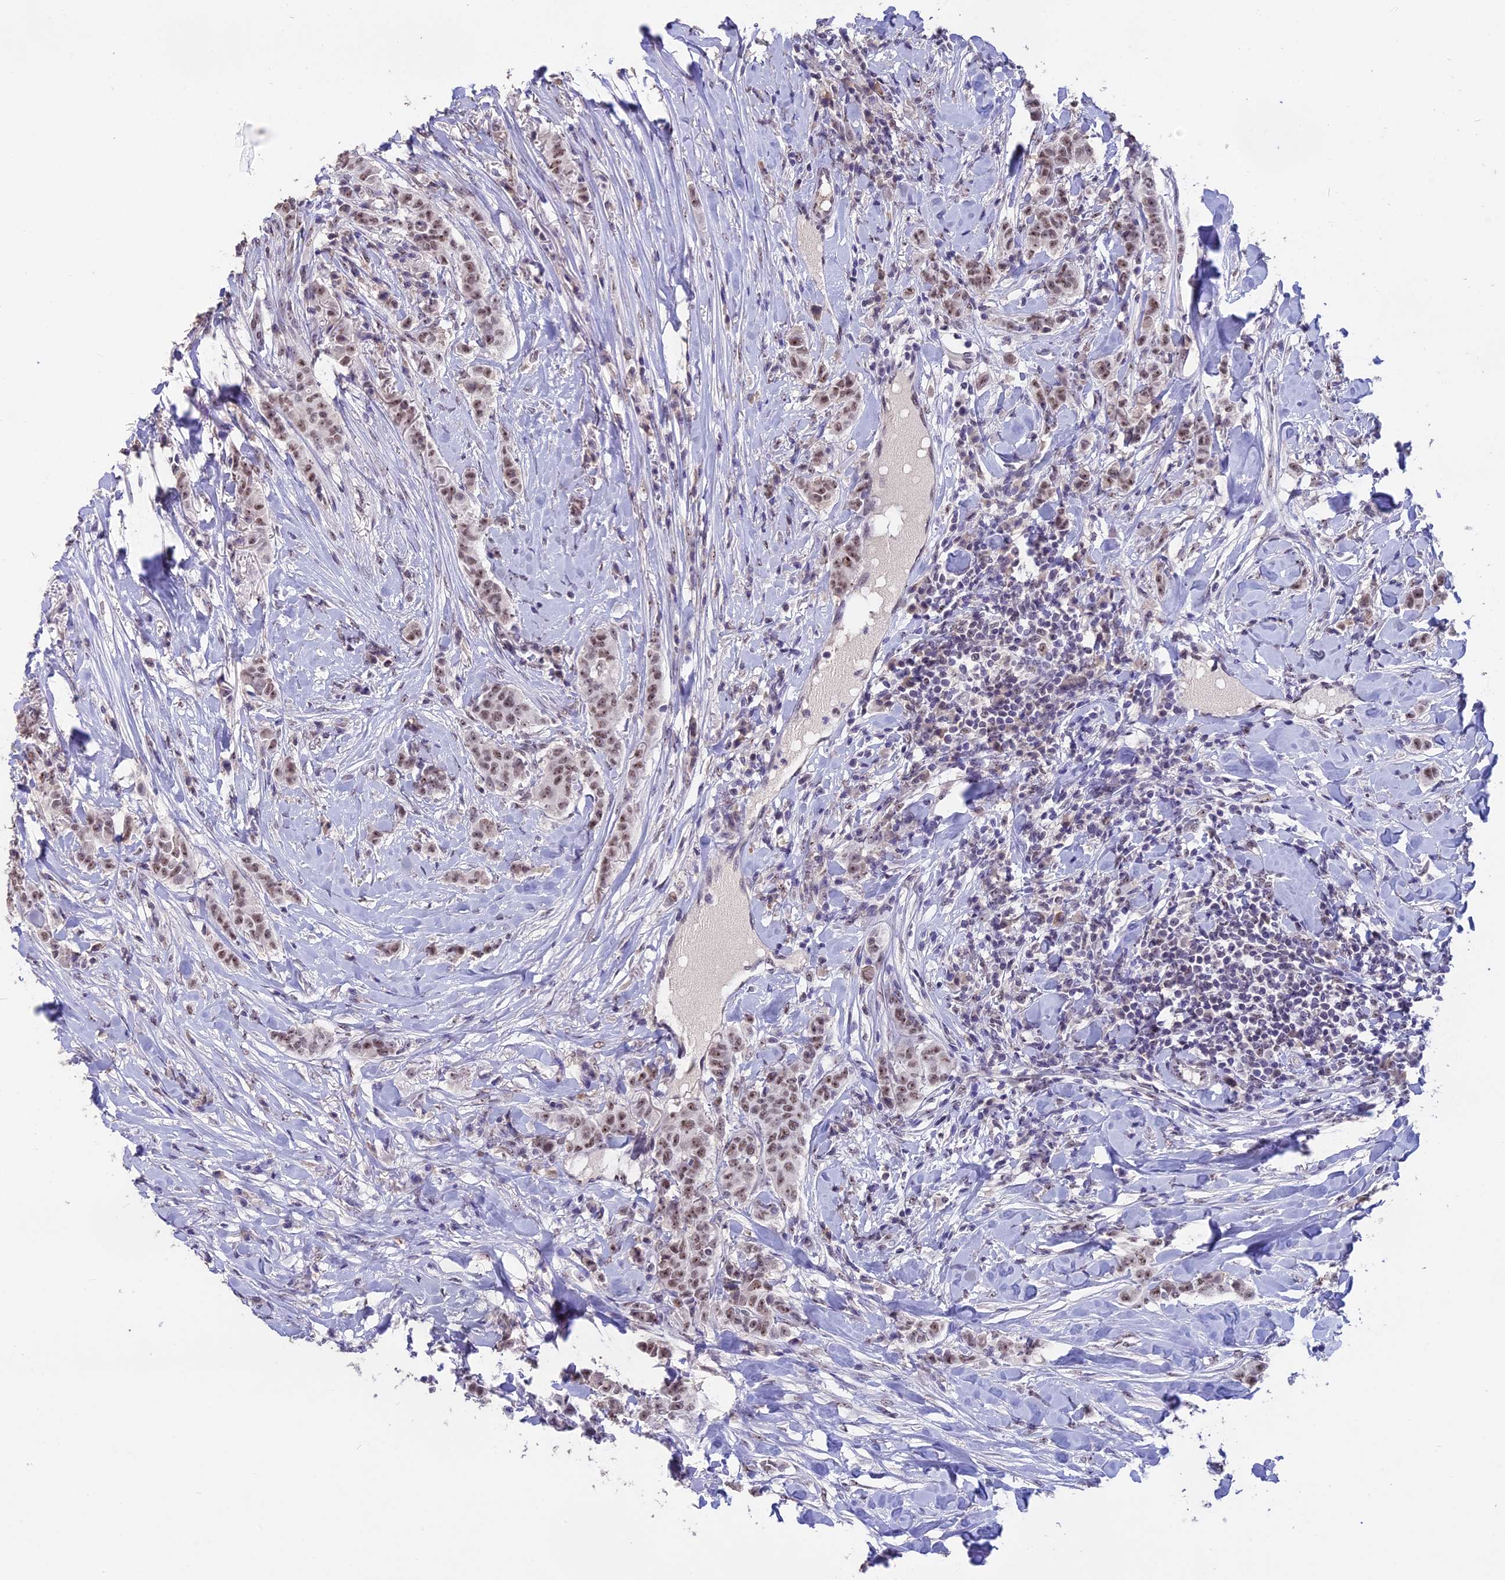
{"staining": {"intensity": "moderate", "quantity": ">75%", "location": "nuclear"}, "tissue": "breast cancer", "cell_type": "Tumor cells", "image_type": "cancer", "snomed": [{"axis": "morphology", "description": "Duct carcinoma"}, {"axis": "topography", "description": "Breast"}], "caption": "Immunohistochemistry (DAB (3,3'-diaminobenzidine)) staining of invasive ductal carcinoma (breast) shows moderate nuclear protein positivity in about >75% of tumor cells.", "gene": "SETD2", "patient": {"sex": "female", "age": 40}}